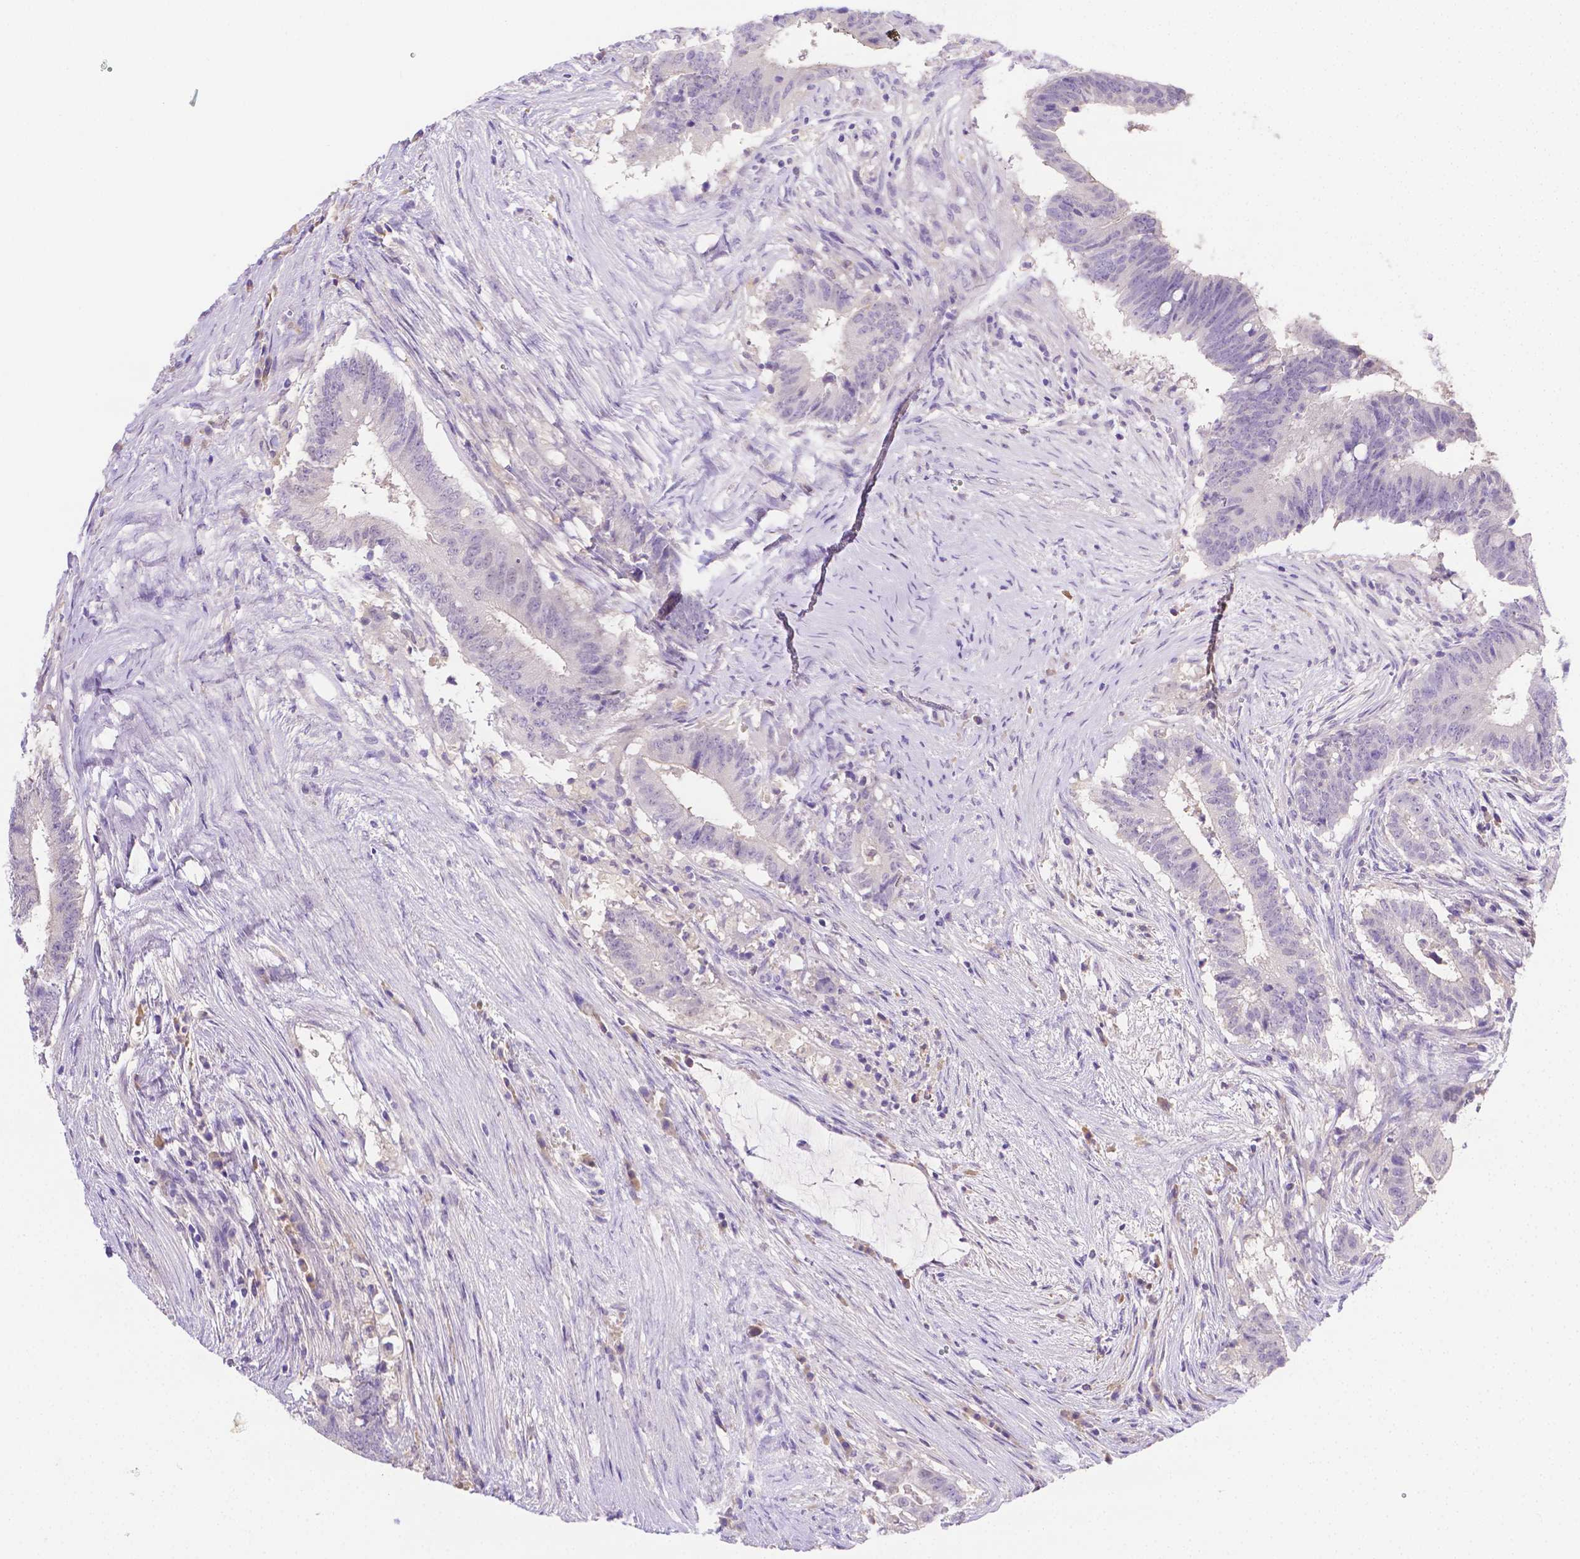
{"staining": {"intensity": "negative", "quantity": "none", "location": "none"}, "tissue": "colorectal cancer", "cell_type": "Tumor cells", "image_type": "cancer", "snomed": [{"axis": "morphology", "description": "Adenocarcinoma, NOS"}, {"axis": "topography", "description": "Colon"}], "caption": "DAB (3,3'-diaminobenzidine) immunohistochemical staining of human colorectal cancer (adenocarcinoma) displays no significant staining in tumor cells.", "gene": "NXPH2", "patient": {"sex": "female", "age": 43}}